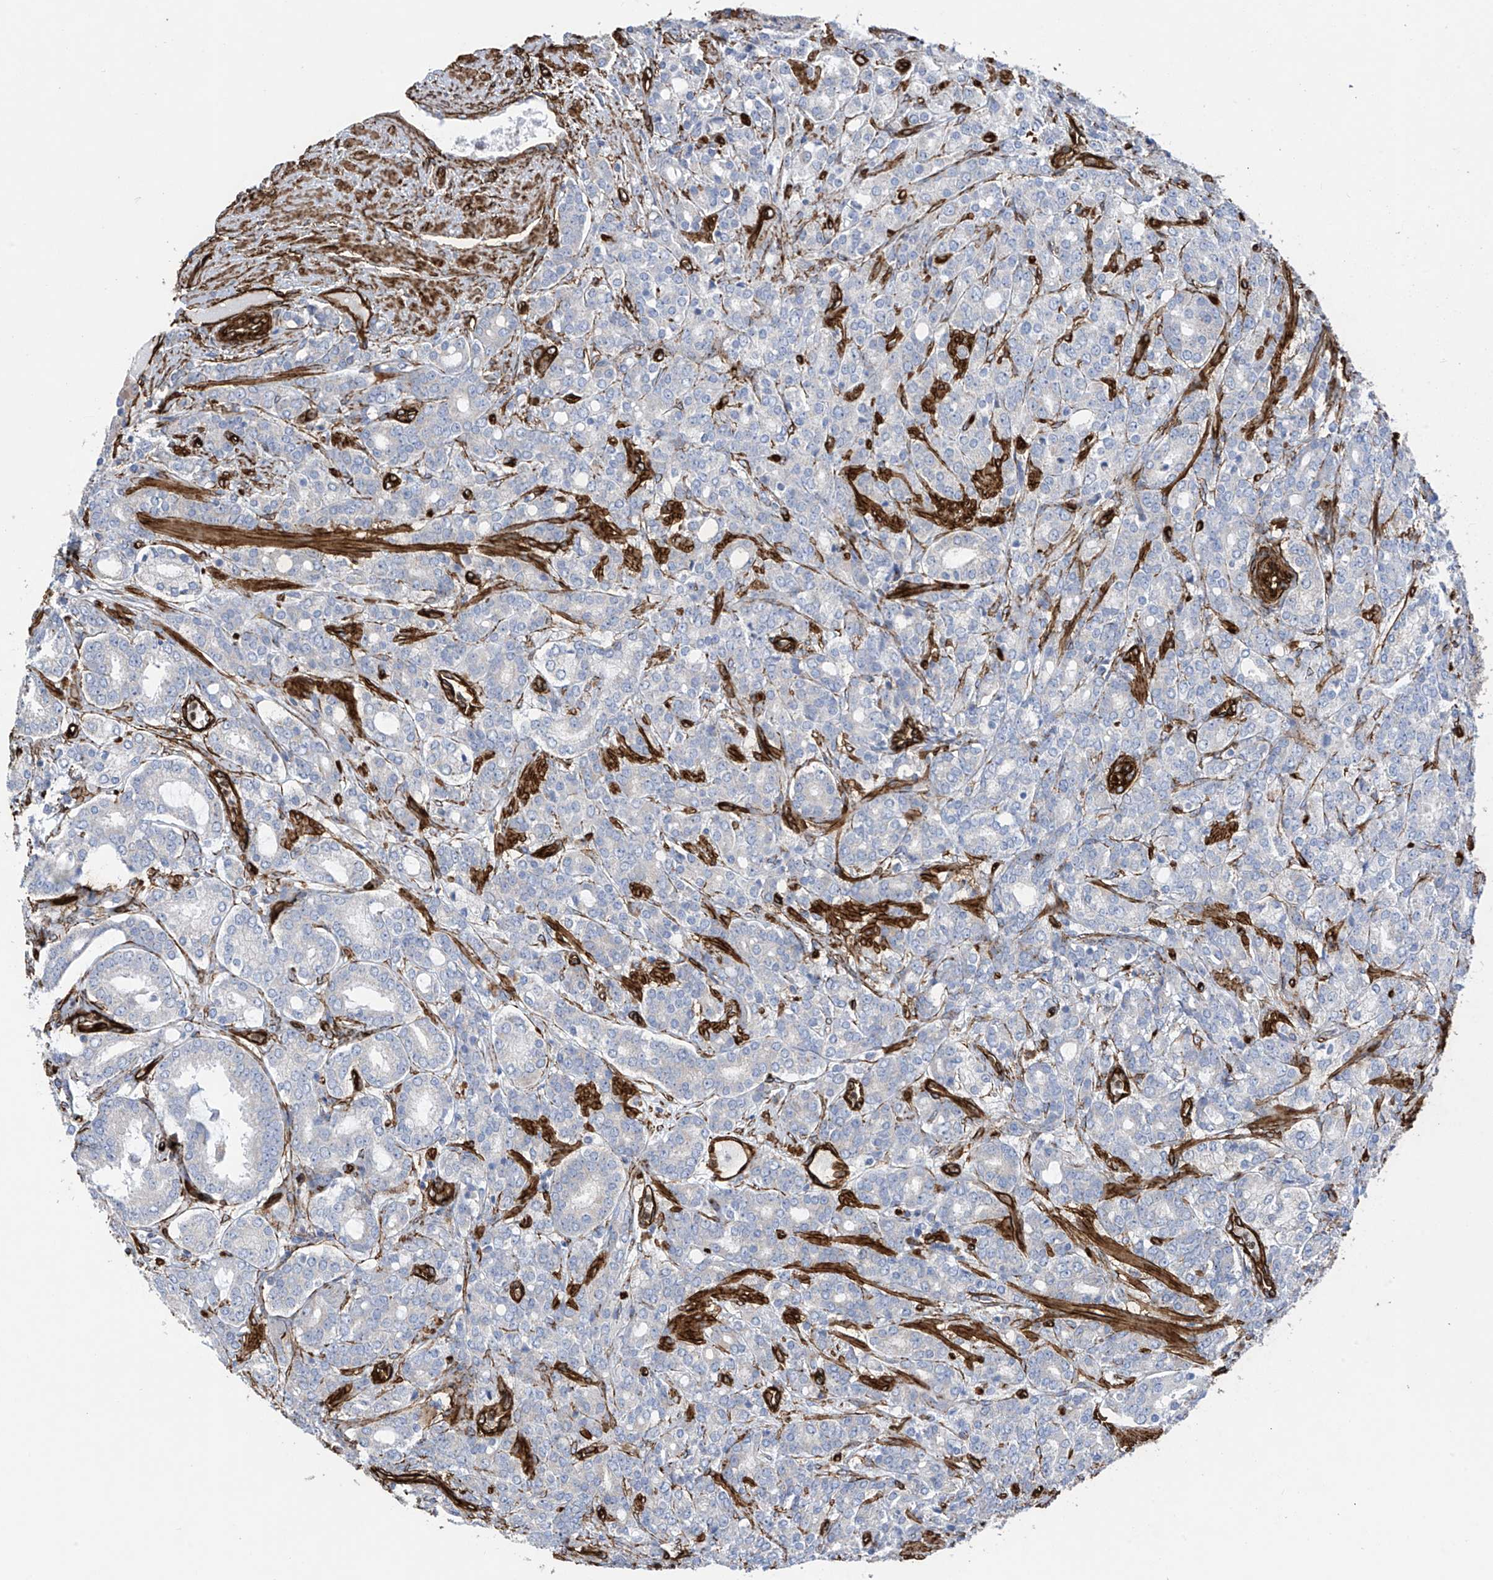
{"staining": {"intensity": "negative", "quantity": "none", "location": "none"}, "tissue": "prostate cancer", "cell_type": "Tumor cells", "image_type": "cancer", "snomed": [{"axis": "morphology", "description": "Adenocarcinoma, High grade"}, {"axis": "topography", "description": "Prostate"}], "caption": "Tumor cells are negative for brown protein staining in prostate cancer.", "gene": "UBTD1", "patient": {"sex": "male", "age": 62}}